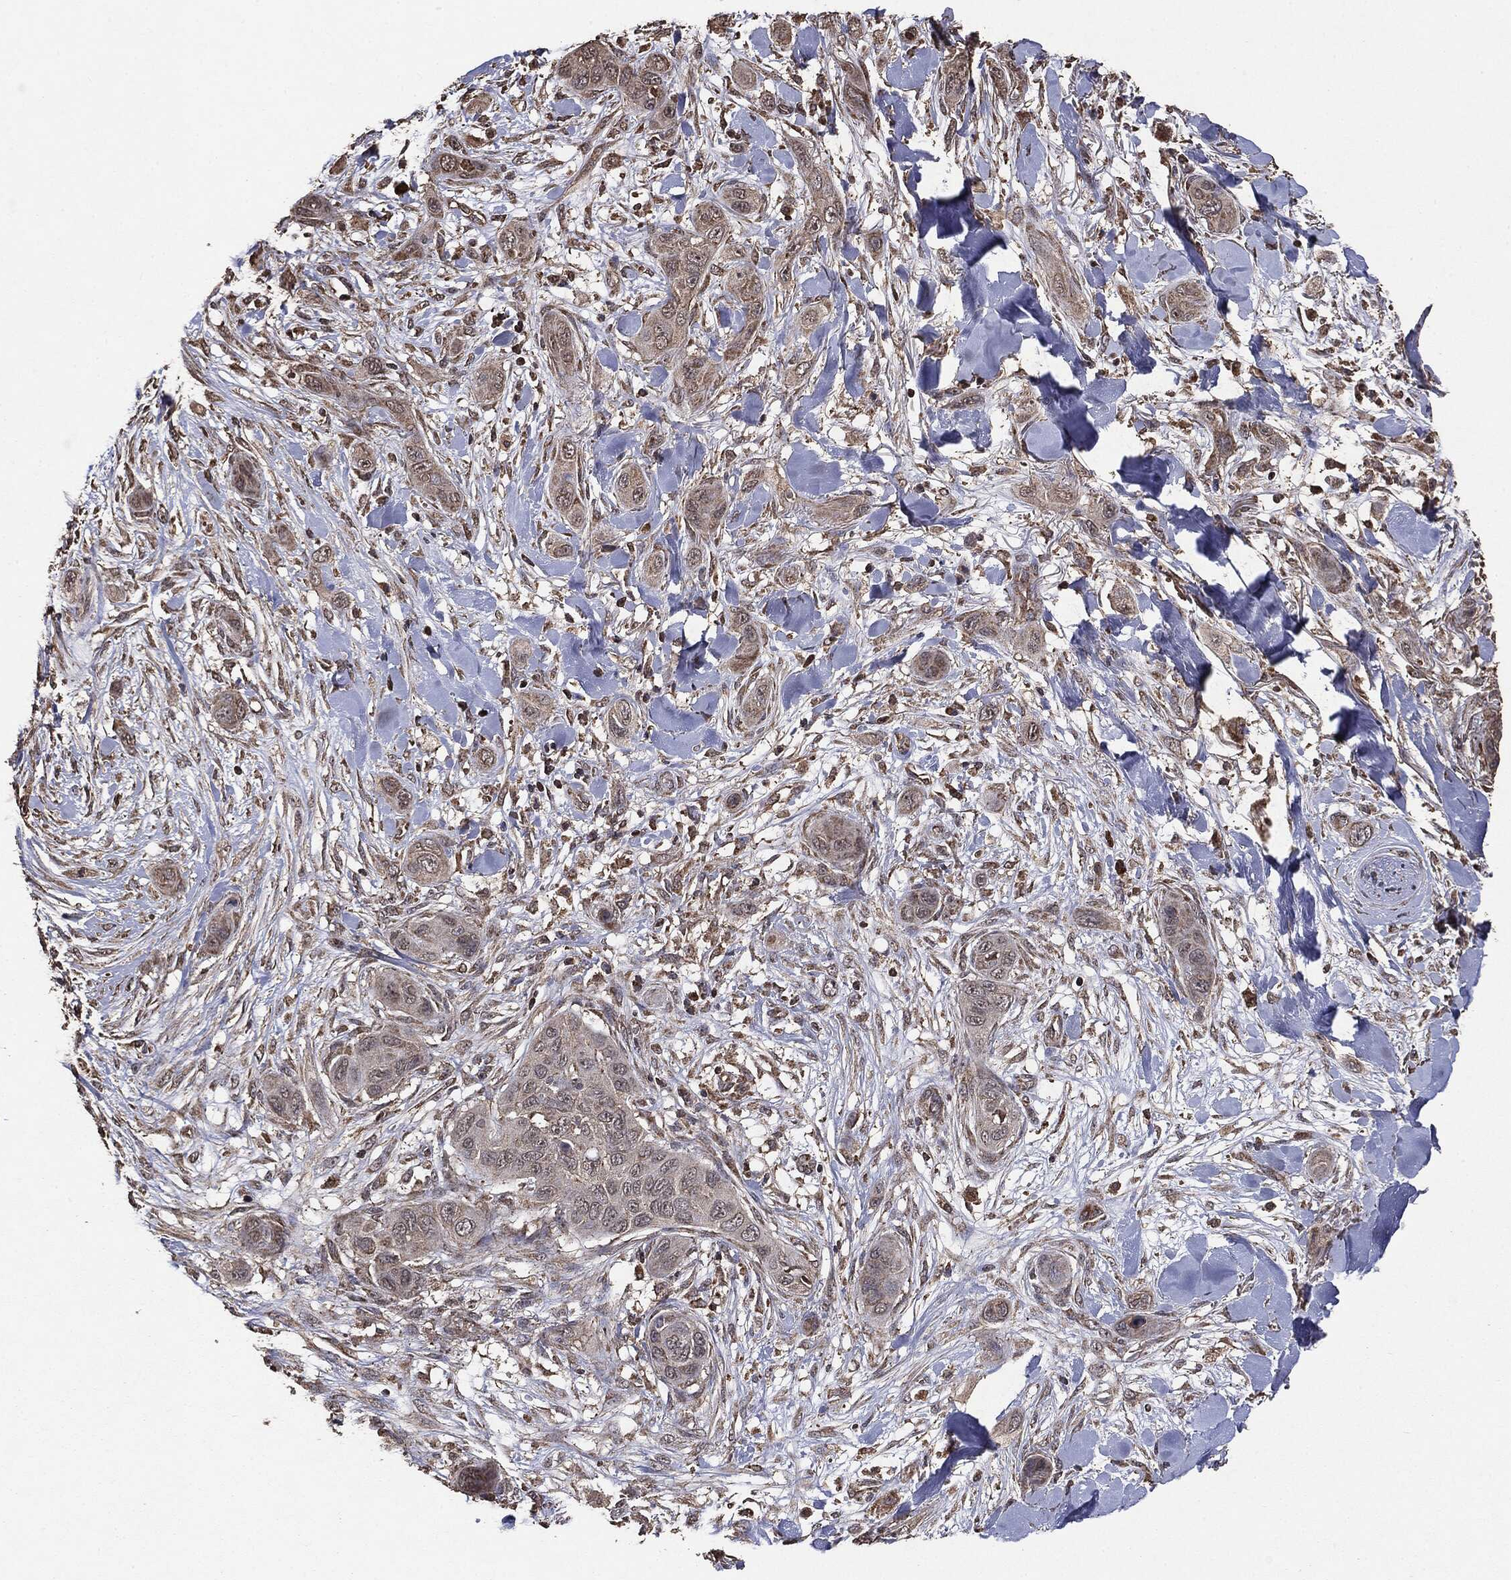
{"staining": {"intensity": "negative", "quantity": "none", "location": "none"}, "tissue": "skin cancer", "cell_type": "Tumor cells", "image_type": "cancer", "snomed": [{"axis": "morphology", "description": "Squamous cell carcinoma, NOS"}, {"axis": "topography", "description": "Skin"}], "caption": "Immunohistochemistry micrograph of neoplastic tissue: human skin squamous cell carcinoma stained with DAB reveals no significant protein staining in tumor cells.", "gene": "MTOR", "patient": {"sex": "male", "age": 78}}